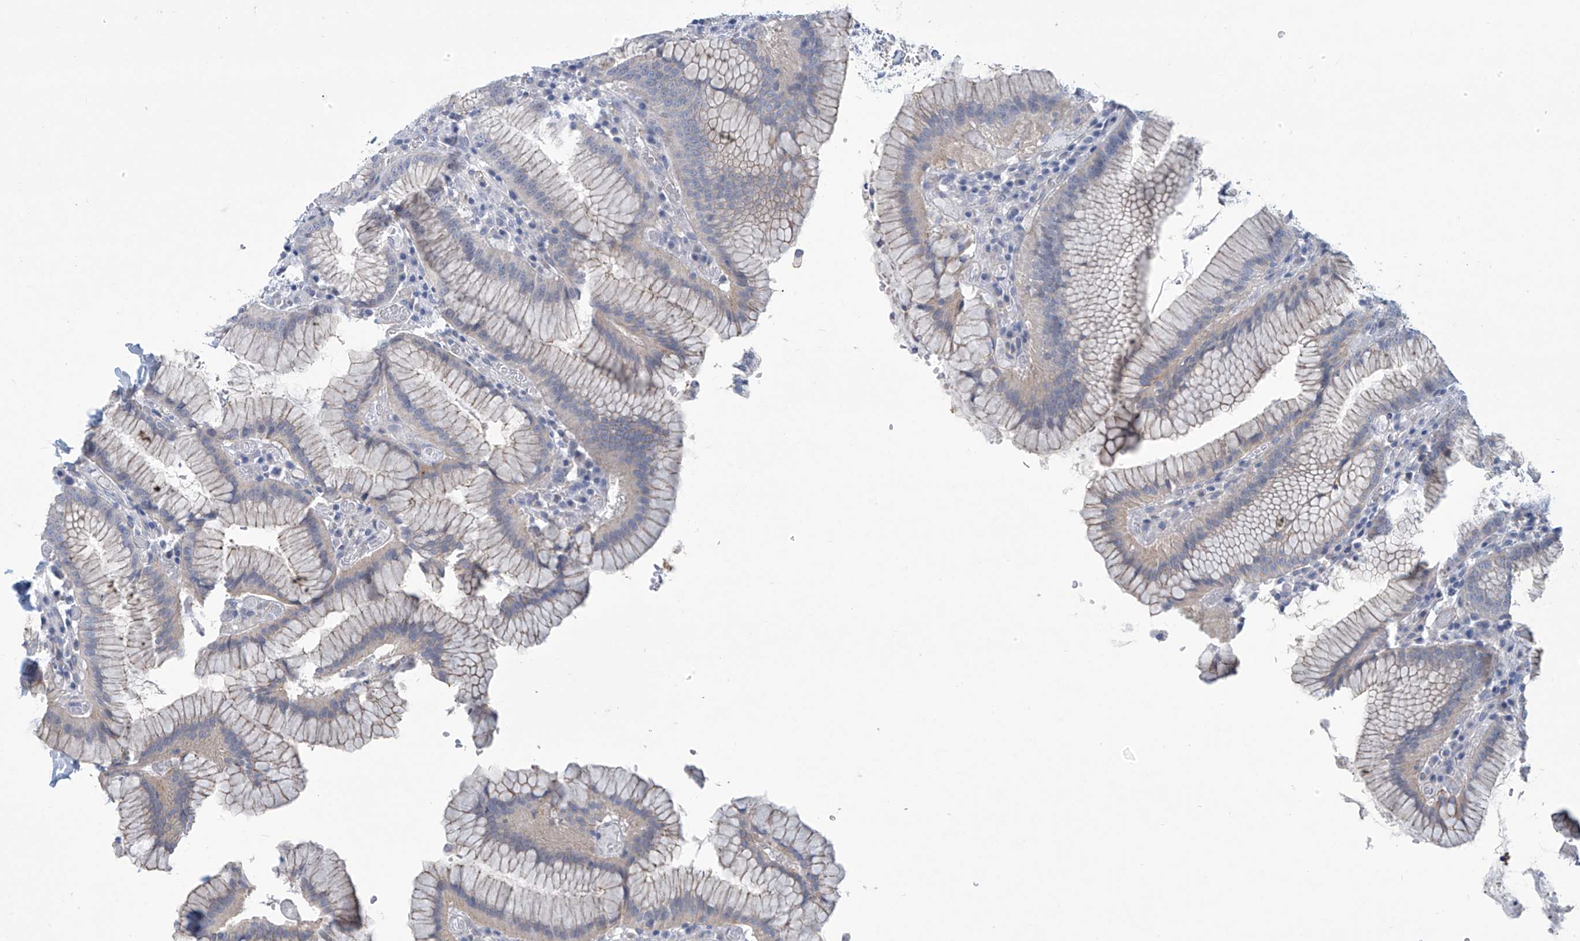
{"staining": {"intensity": "weak", "quantity": "<25%", "location": "cytoplasmic/membranous"}, "tissue": "stomach", "cell_type": "Glandular cells", "image_type": "normal", "snomed": [{"axis": "morphology", "description": "Normal tissue, NOS"}, {"axis": "topography", "description": "Stomach"}], "caption": "Immunohistochemistry image of benign stomach: human stomach stained with DAB shows no significant protein expression in glandular cells. The staining is performed using DAB (3,3'-diaminobenzidine) brown chromogen with nuclei counter-stained in using hematoxylin.", "gene": "ABHD13", "patient": {"sex": "male", "age": 55}}